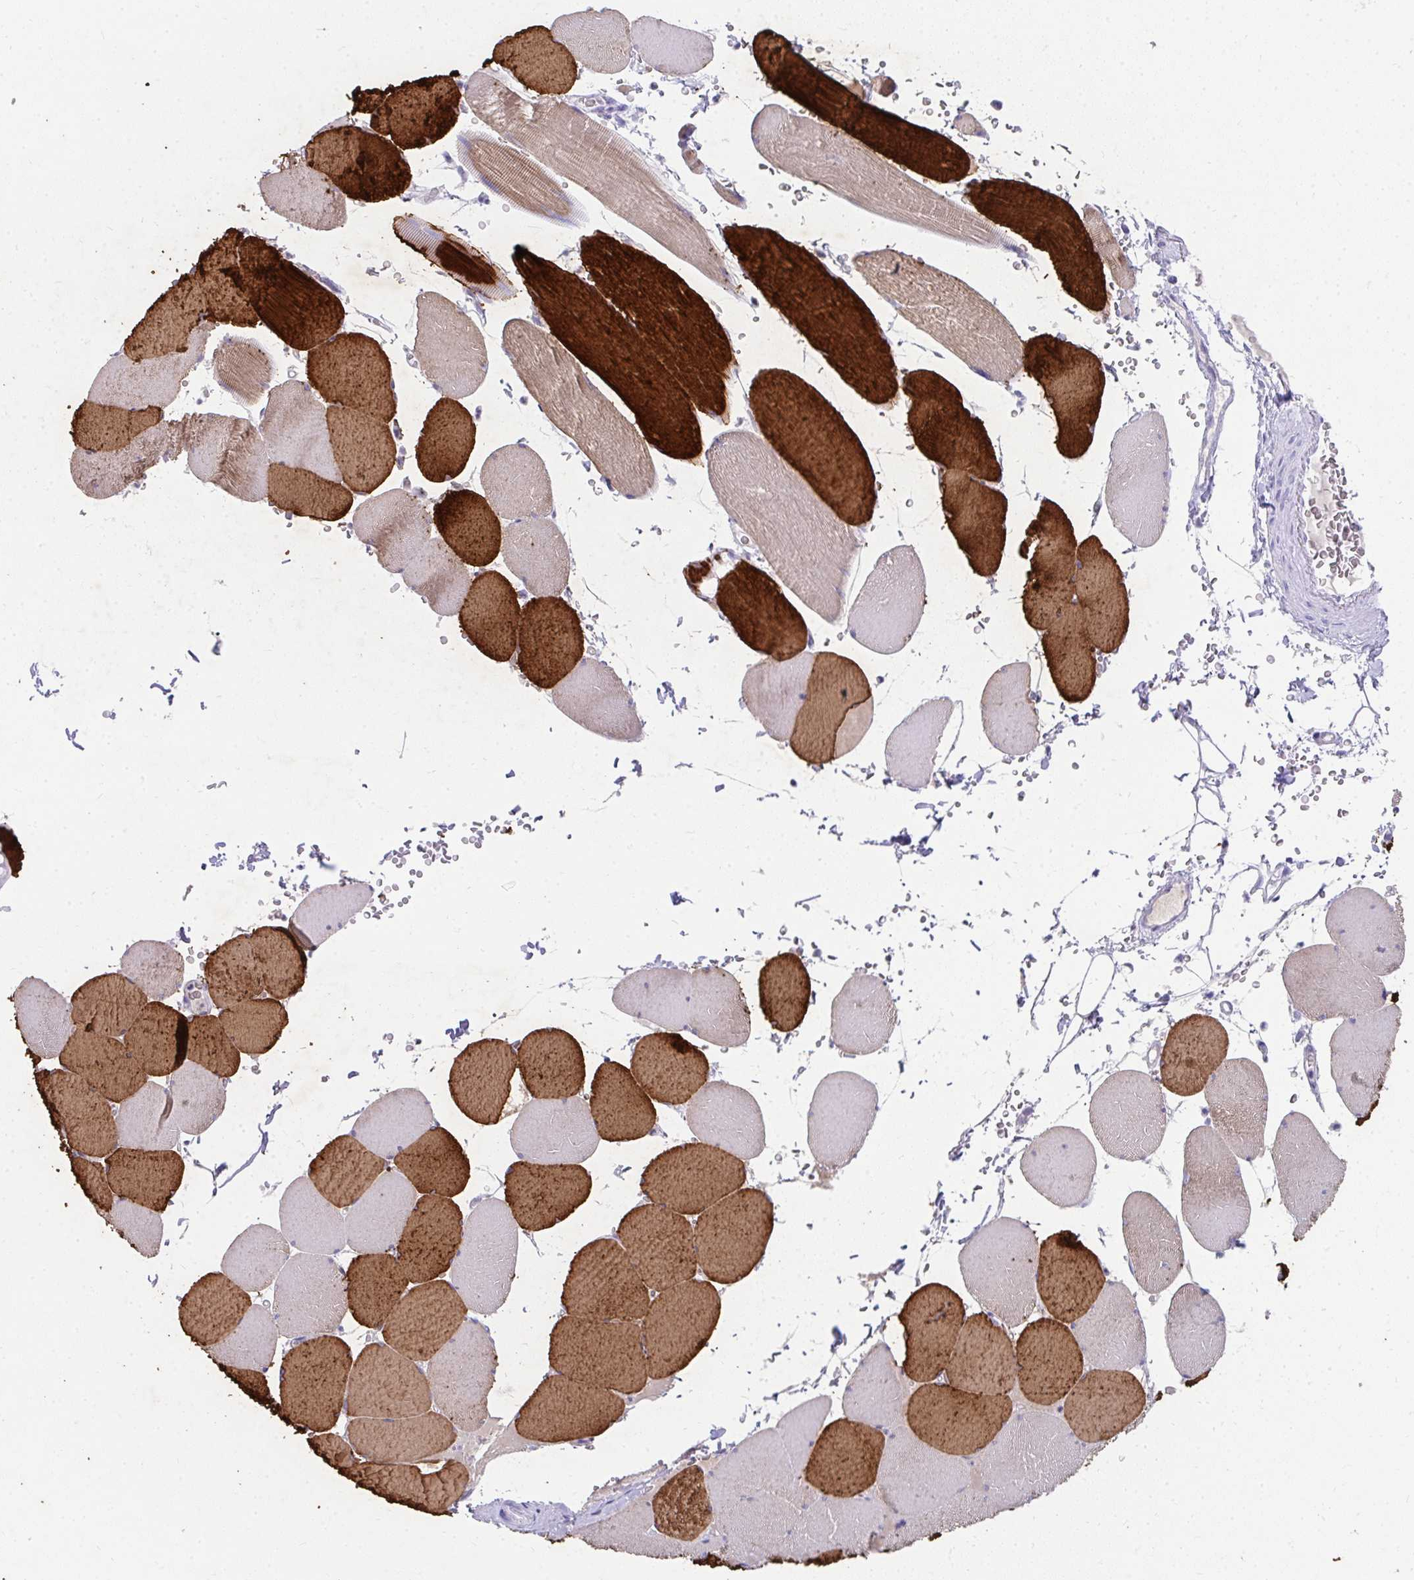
{"staining": {"intensity": "strong", "quantity": "25%-75%", "location": "cytoplasmic/membranous"}, "tissue": "skeletal muscle", "cell_type": "Myocytes", "image_type": "normal", "snomed": [{"axis": "morphology", "description": "Normal tissue, NOS"}, {"axis": "topography", "description": "Skeletal muscle"}, {"axis": "topography", "description": "Head-Neck"}], "caption": "DAB (3,3'-diaminobenzidine) immunohistochemical staining of benign skeletal muscle displays strong cytoplasmic/membranous protein expression in about 25%-75% of myocytes.", "gene": "TNNT1", "patient": {"sex": "male", "age": 66}}